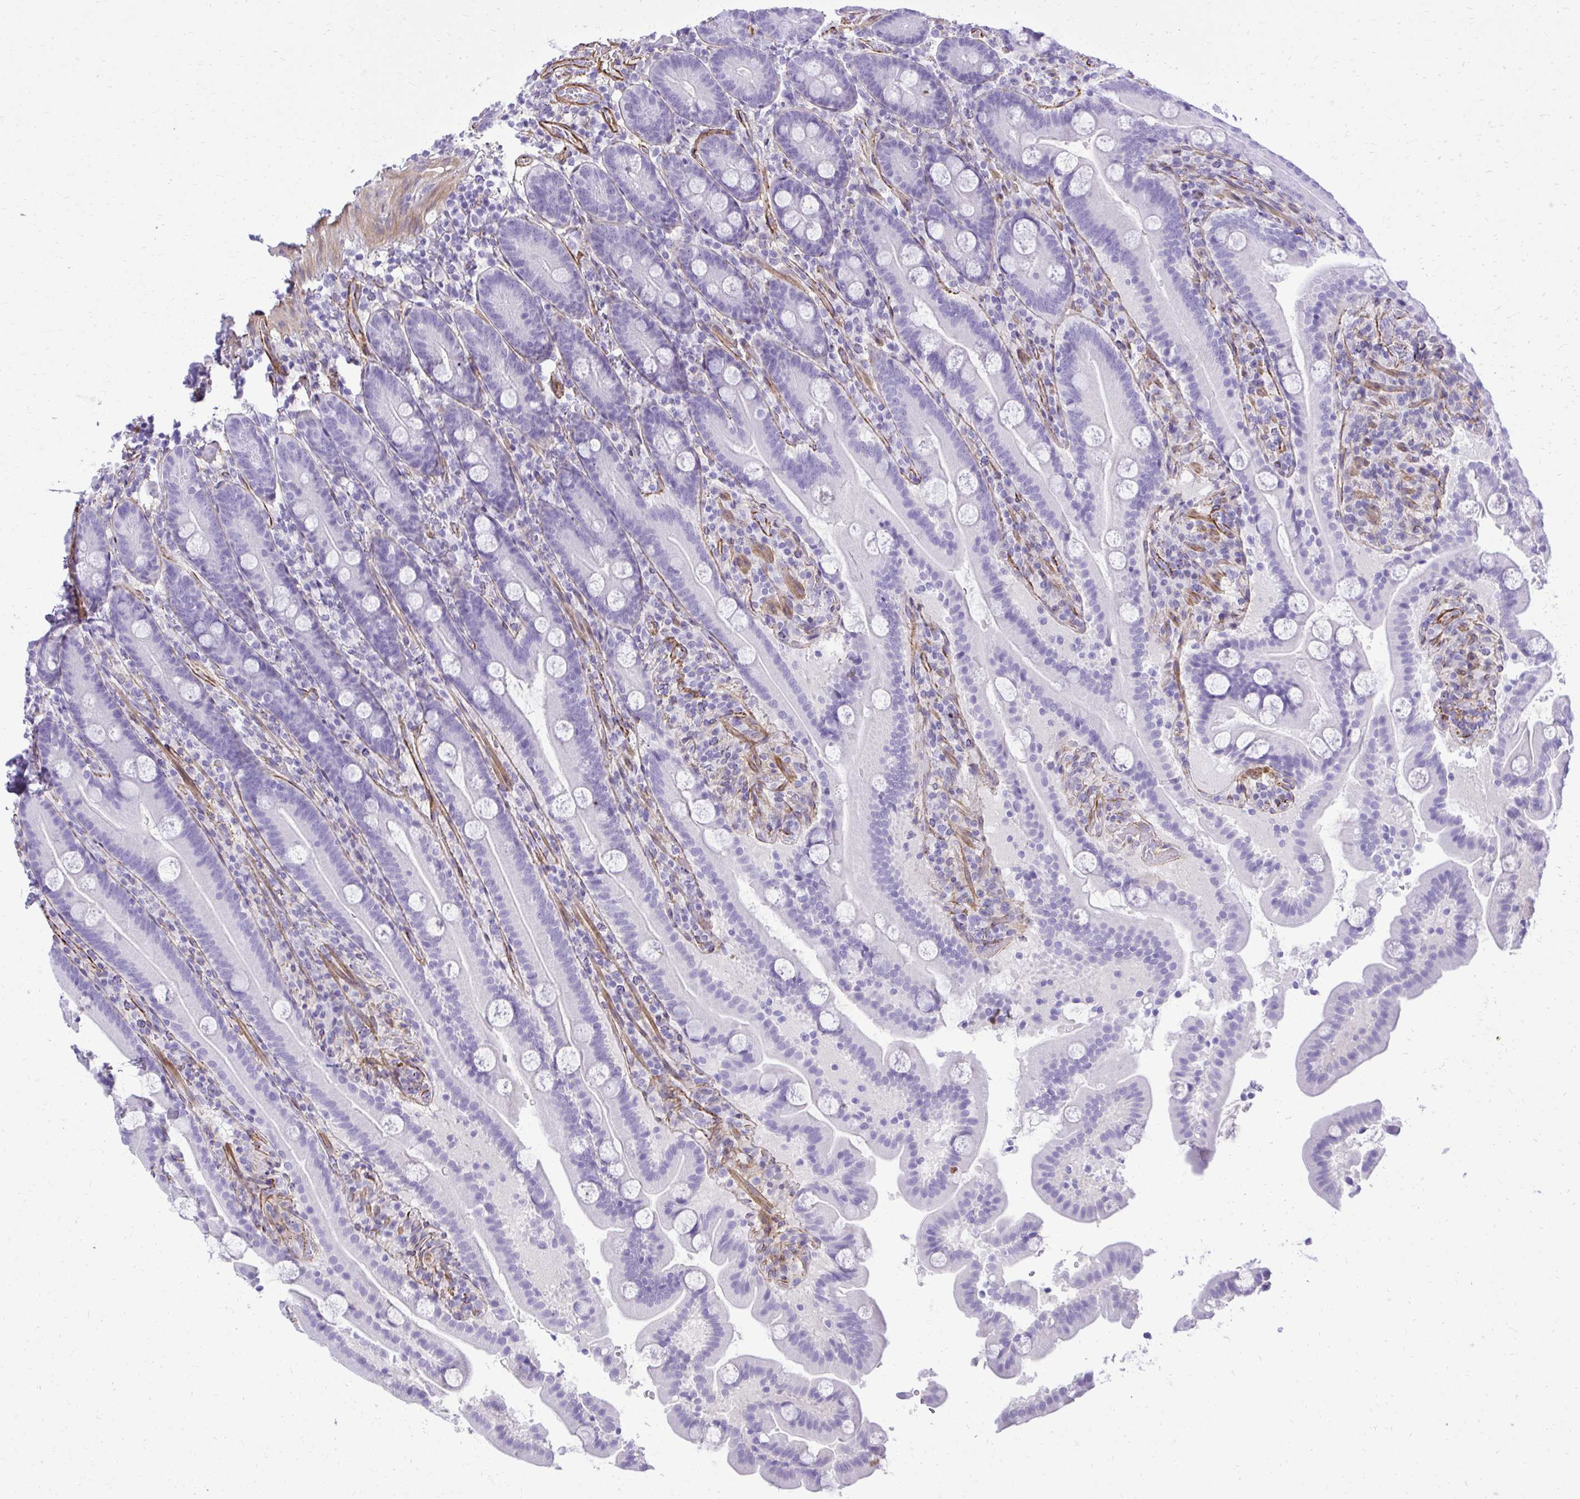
{"staining": {"intensity": "negative", "quantity": "none", "location": "none"}, "tissue": "duodenum", "cell_type": "Glandular cells", "image_type": "normal", "snomed": [{"axis": "morphology", "description": "Normal tissue, NOS"}, {"axis": "topography", "description": "Duodenum"}], "caption": "This micrograph is of normal duodenum stained with IHC to label a protein in brown with the nuclei are counter-stained blue. There is no staining in glandular cells.", "gene": "PITPNM3", "patient": {"sex": "male", "age": 55}}